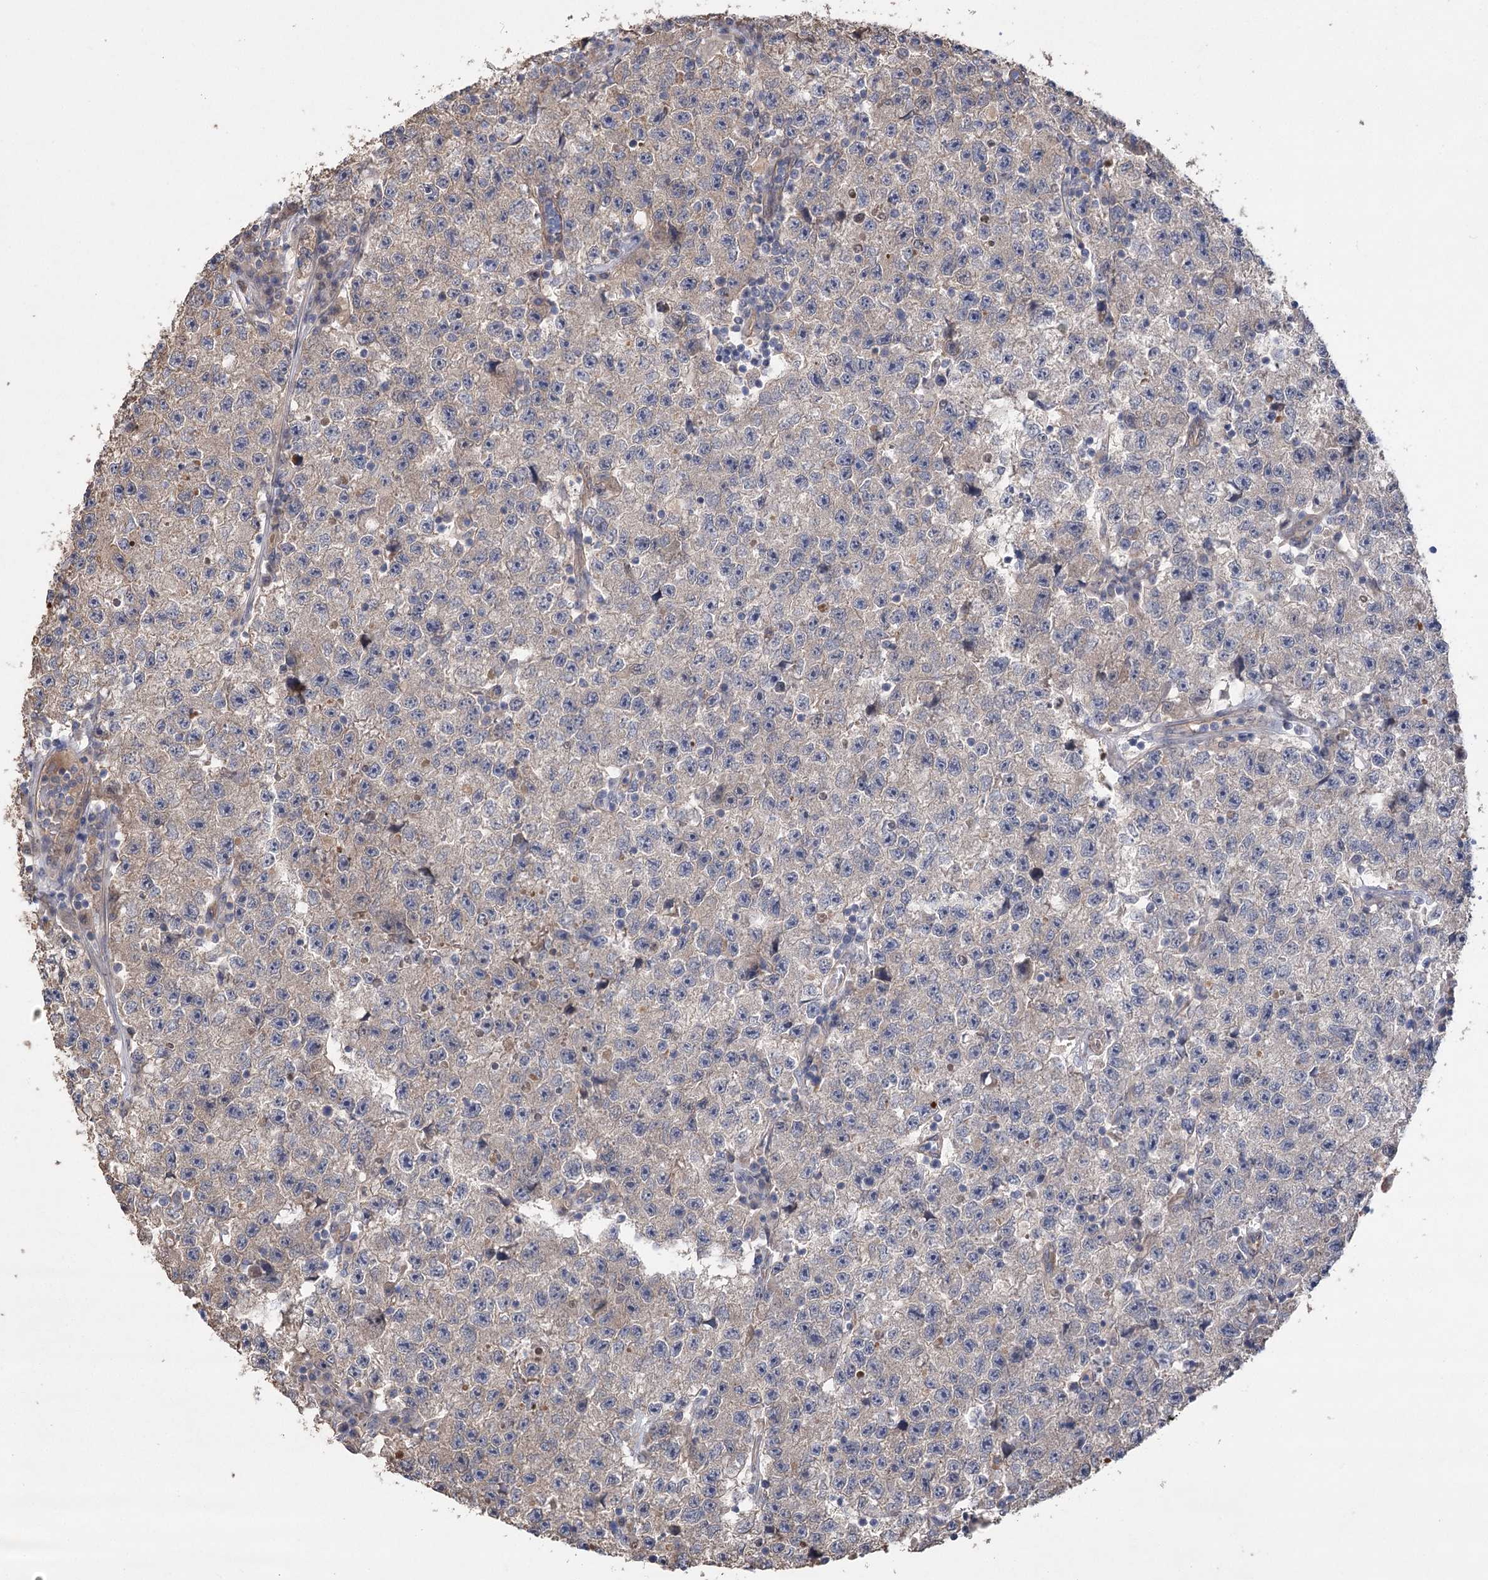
{"staining": {"intensity": "weak", "quantity": "25%-75%", "location": "cytoplasmic/membranous"}, "tissue": "testis cancer", "cell_type": "Tumor cells", "image_type": "cancer", "snomed": [{"axis": "morphology", "description": "Seminoma, NOS"}, {"axis": "topography", "description": "Testis"}], "caption": "Brown immunohistochemical staining in testis seminoma shows weak cytoplasmic/membranous positivity in about 25%-75% of tumor cells.", "gene": "RWDD4", "patient": {"sex": "male", "age": 22}}